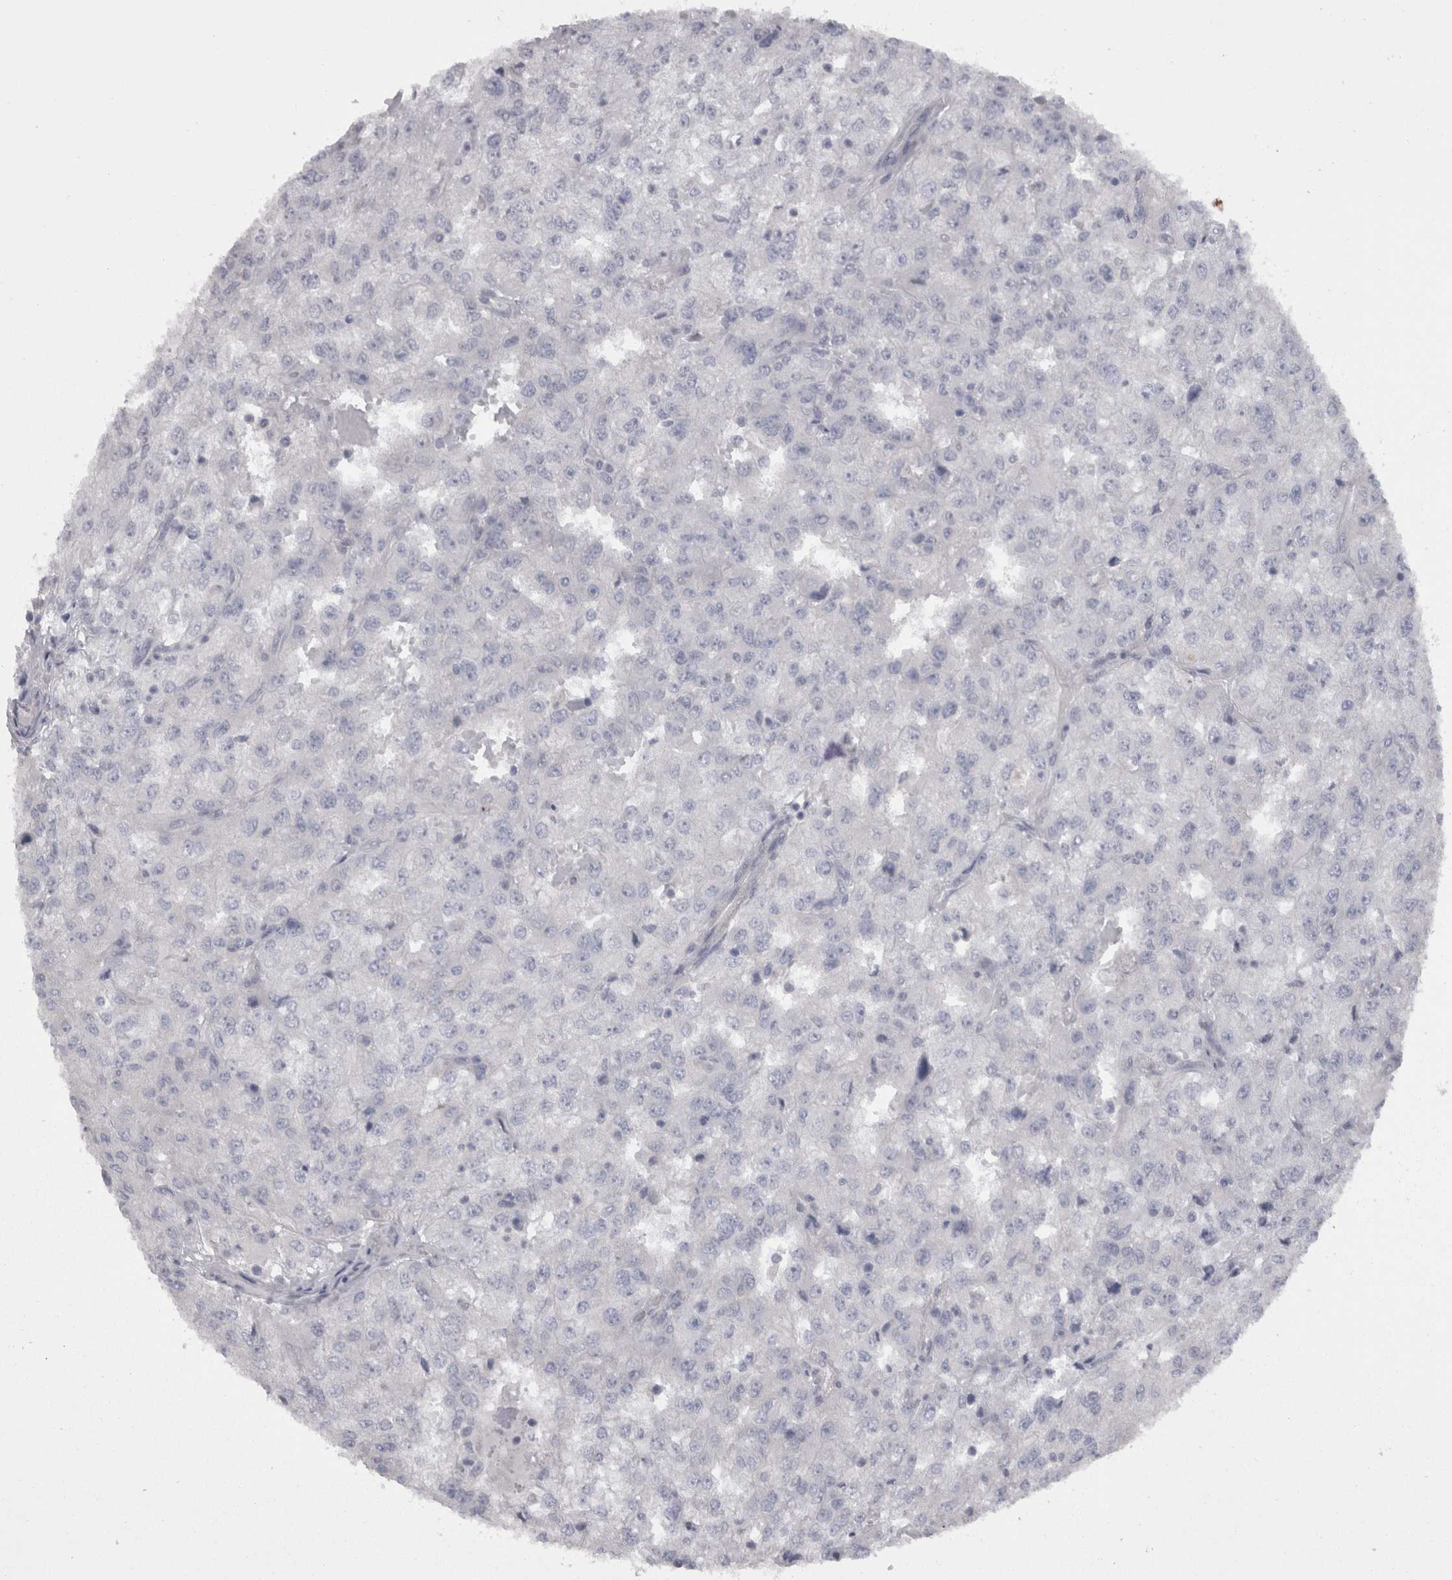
{"staining": {"intensity": "negative", "quantity": "none", "location": "none"}, "tissue": "renal cancer", "cell_type": "Tumor cells", "image_type": "cancer", "snomed": [{"axis": "morphology", "description": "Adenocarcinoma, NOS"}, {"axis": "topography", "description": "Kidney"}], "caption": "This is an IHC micrograph of renal cancer (adenocarcinoma). There is no positivity in tumor cells.", "gene": "CAMK2D", "patient": {"sex": "female", "age": 54}}